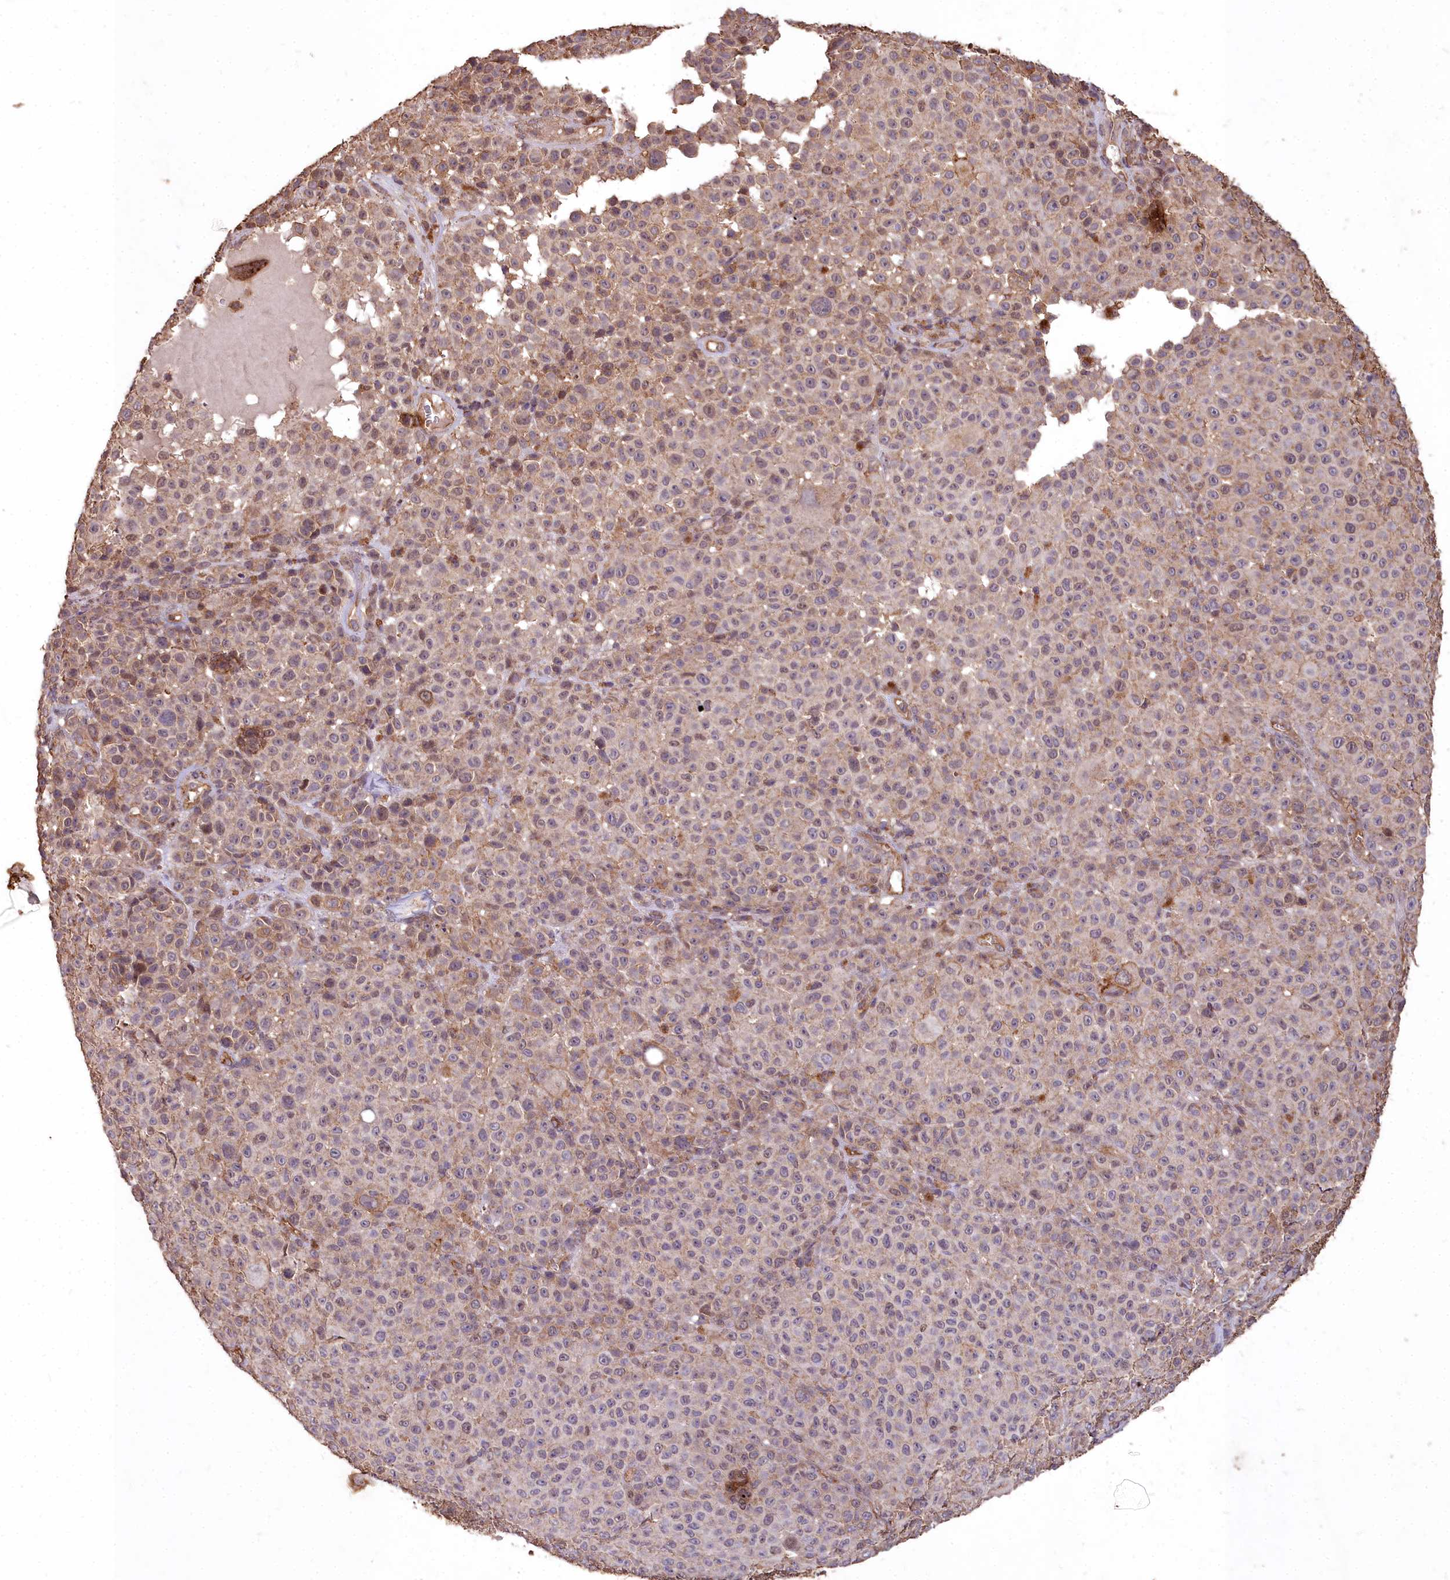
{"staining": {"intensity": "weak", "quantity": "<25%", "location": "cytoplasmic/membranous"}, "tissue": "melanoma", "cell_type": "Tumor cells", "image_type": "cancer", "snomed": [{"axis": "morphology", "description": "Malignant melanoma, NOS"}, {"axis": "topography", "description": "Skin"}], "caption": "IHC histopathology image of melanoma stained for a protein (brown), which exhibits no expression in tumor cells. (Stains: DAB (3,3'-diaminobenzidine) IHC with hematoxylin counter stain, Microscopy: brightfield microscopy at high magnification).", "gene": "CEMIP2", "patient": {"sex": "female", "age": 94}}